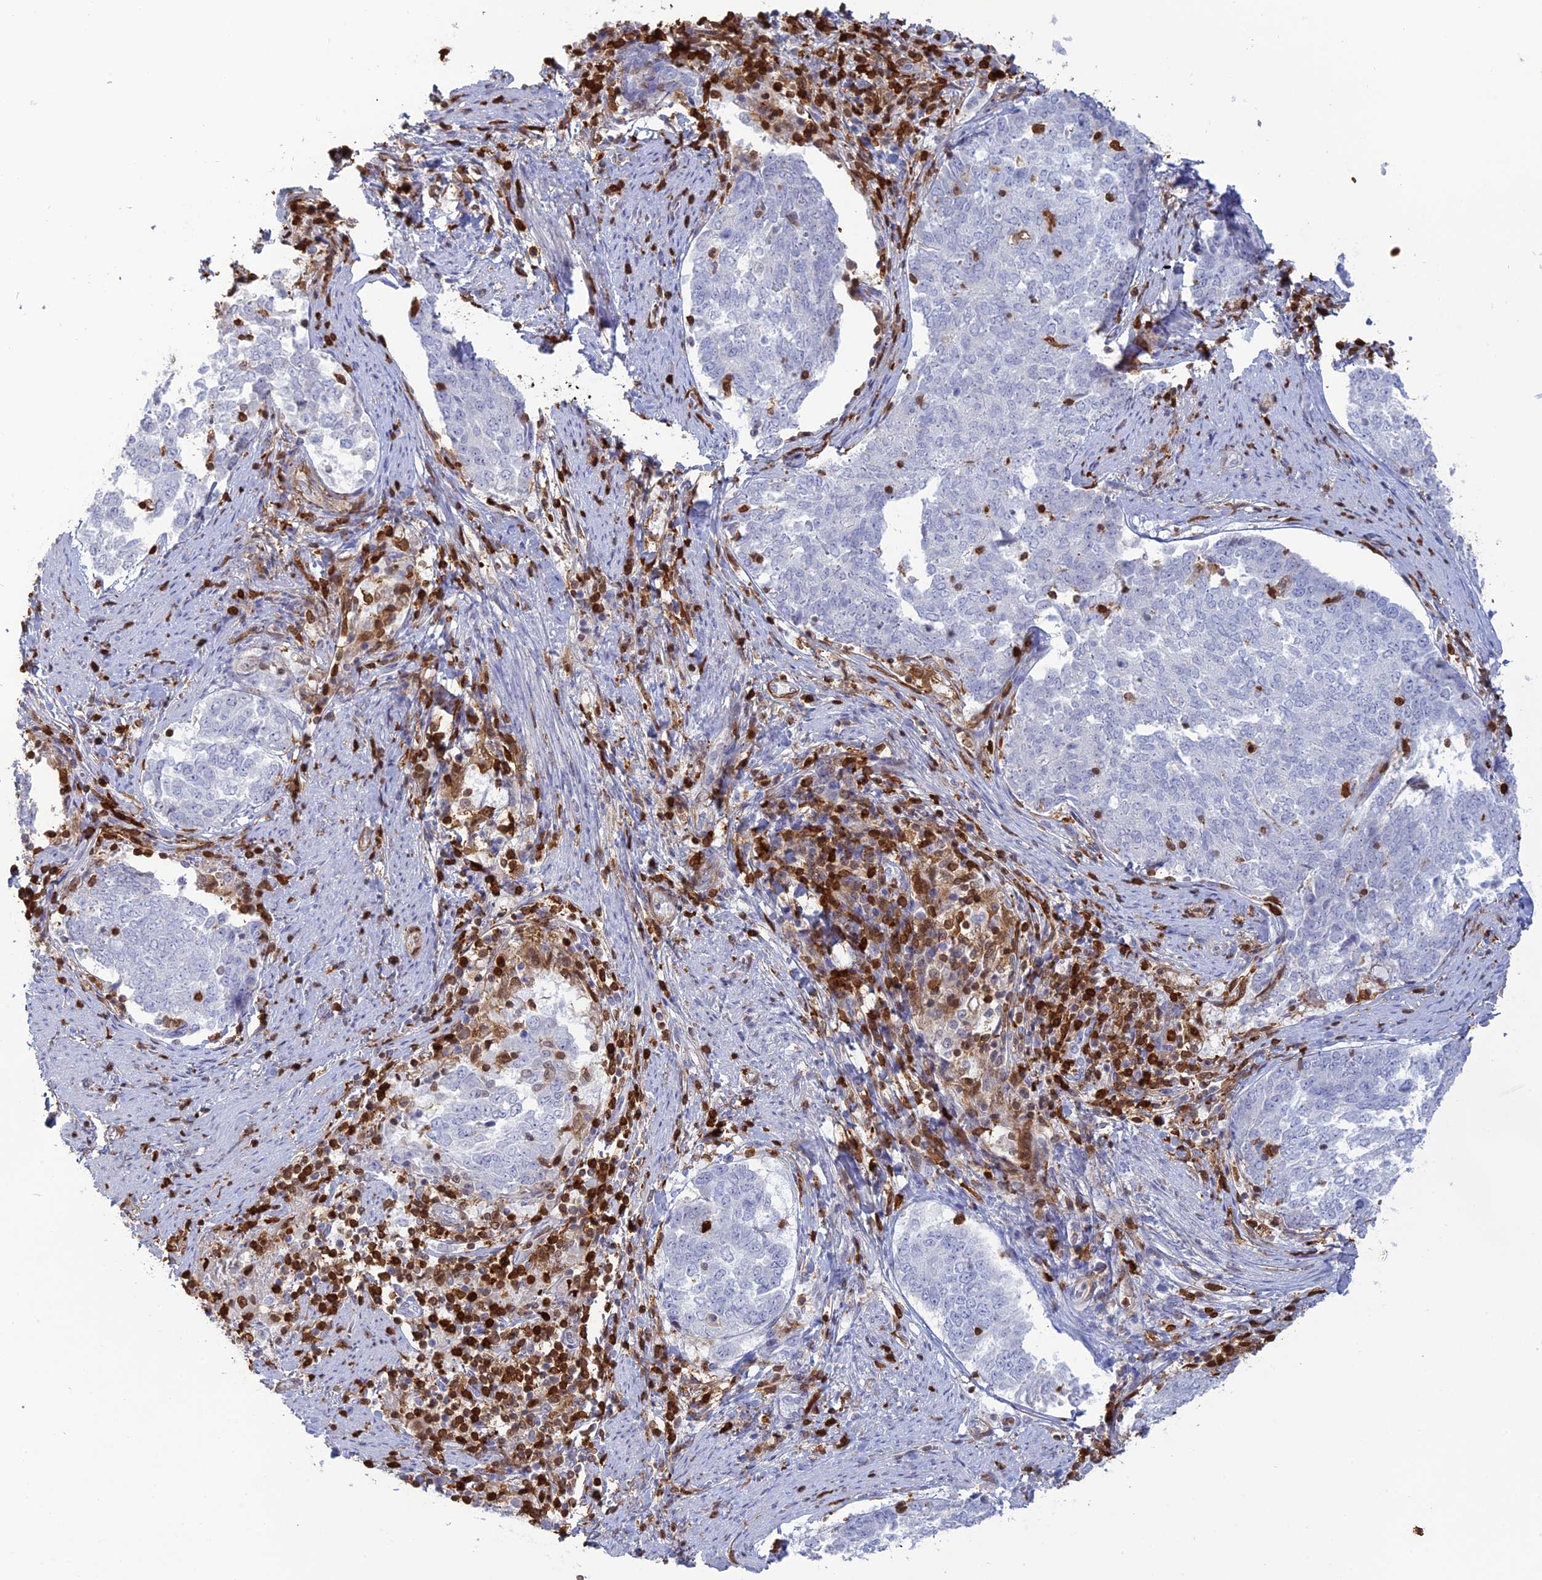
{"staining": {"intensity": "negative", "quantity": "none", "location": "none"}, "tissue": "endometrial cancer", "cell_type": "Tumor cells", "image_type": "cancer", "snomed": [{"axis": "morphology", "description": "Adenocarcinoma, NOS"}, {"axis": "topography", "description": "Endometrium"}], "caption": "IHC photomicrograph of neoplastic tissue: human endometrial cancer stained with DAB (3,3'-diaminobenzidine) reveals no significant protein positivity in tumor cells.", "gene": "PGBD4", "patient": {"sex": "female", "age": 80}}